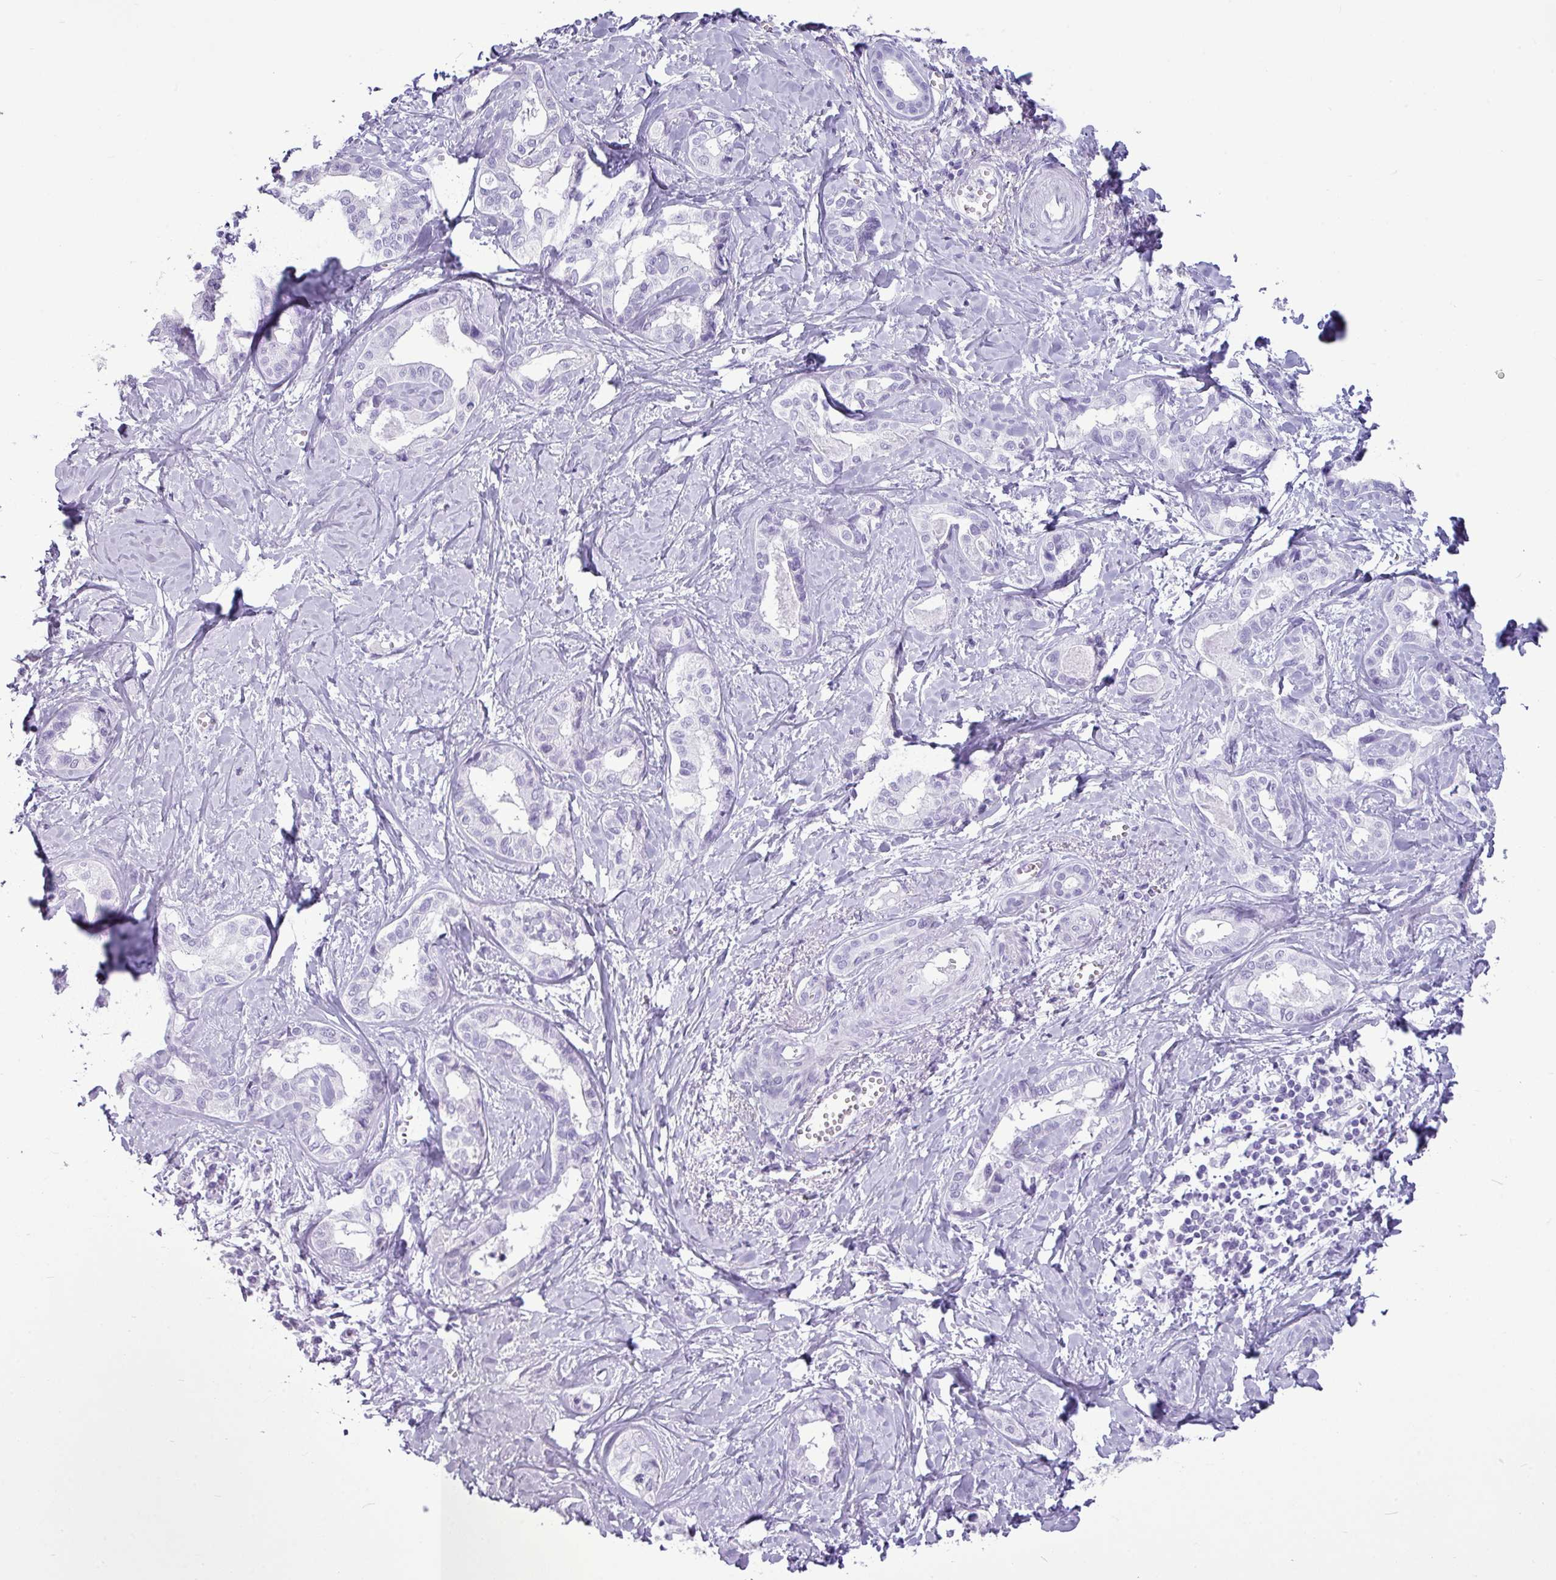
{"staining": {"intensity": "negative", "quantity": "none", "location": "none"}, "tissue": "liver cancer", "cell_type": "Tumor cells", "image_type": "cancer", "snomed": [{"axis": "morphology", "description": "Cholangiocarcinoma"}, {"axis": "topography", "description": "Liver"}], "caption": "Protein analysis of liver cancer shows no significant staining in tumor cells.", "gene": "AMY1B", "patient": {"sex": "female", "age": 77}}